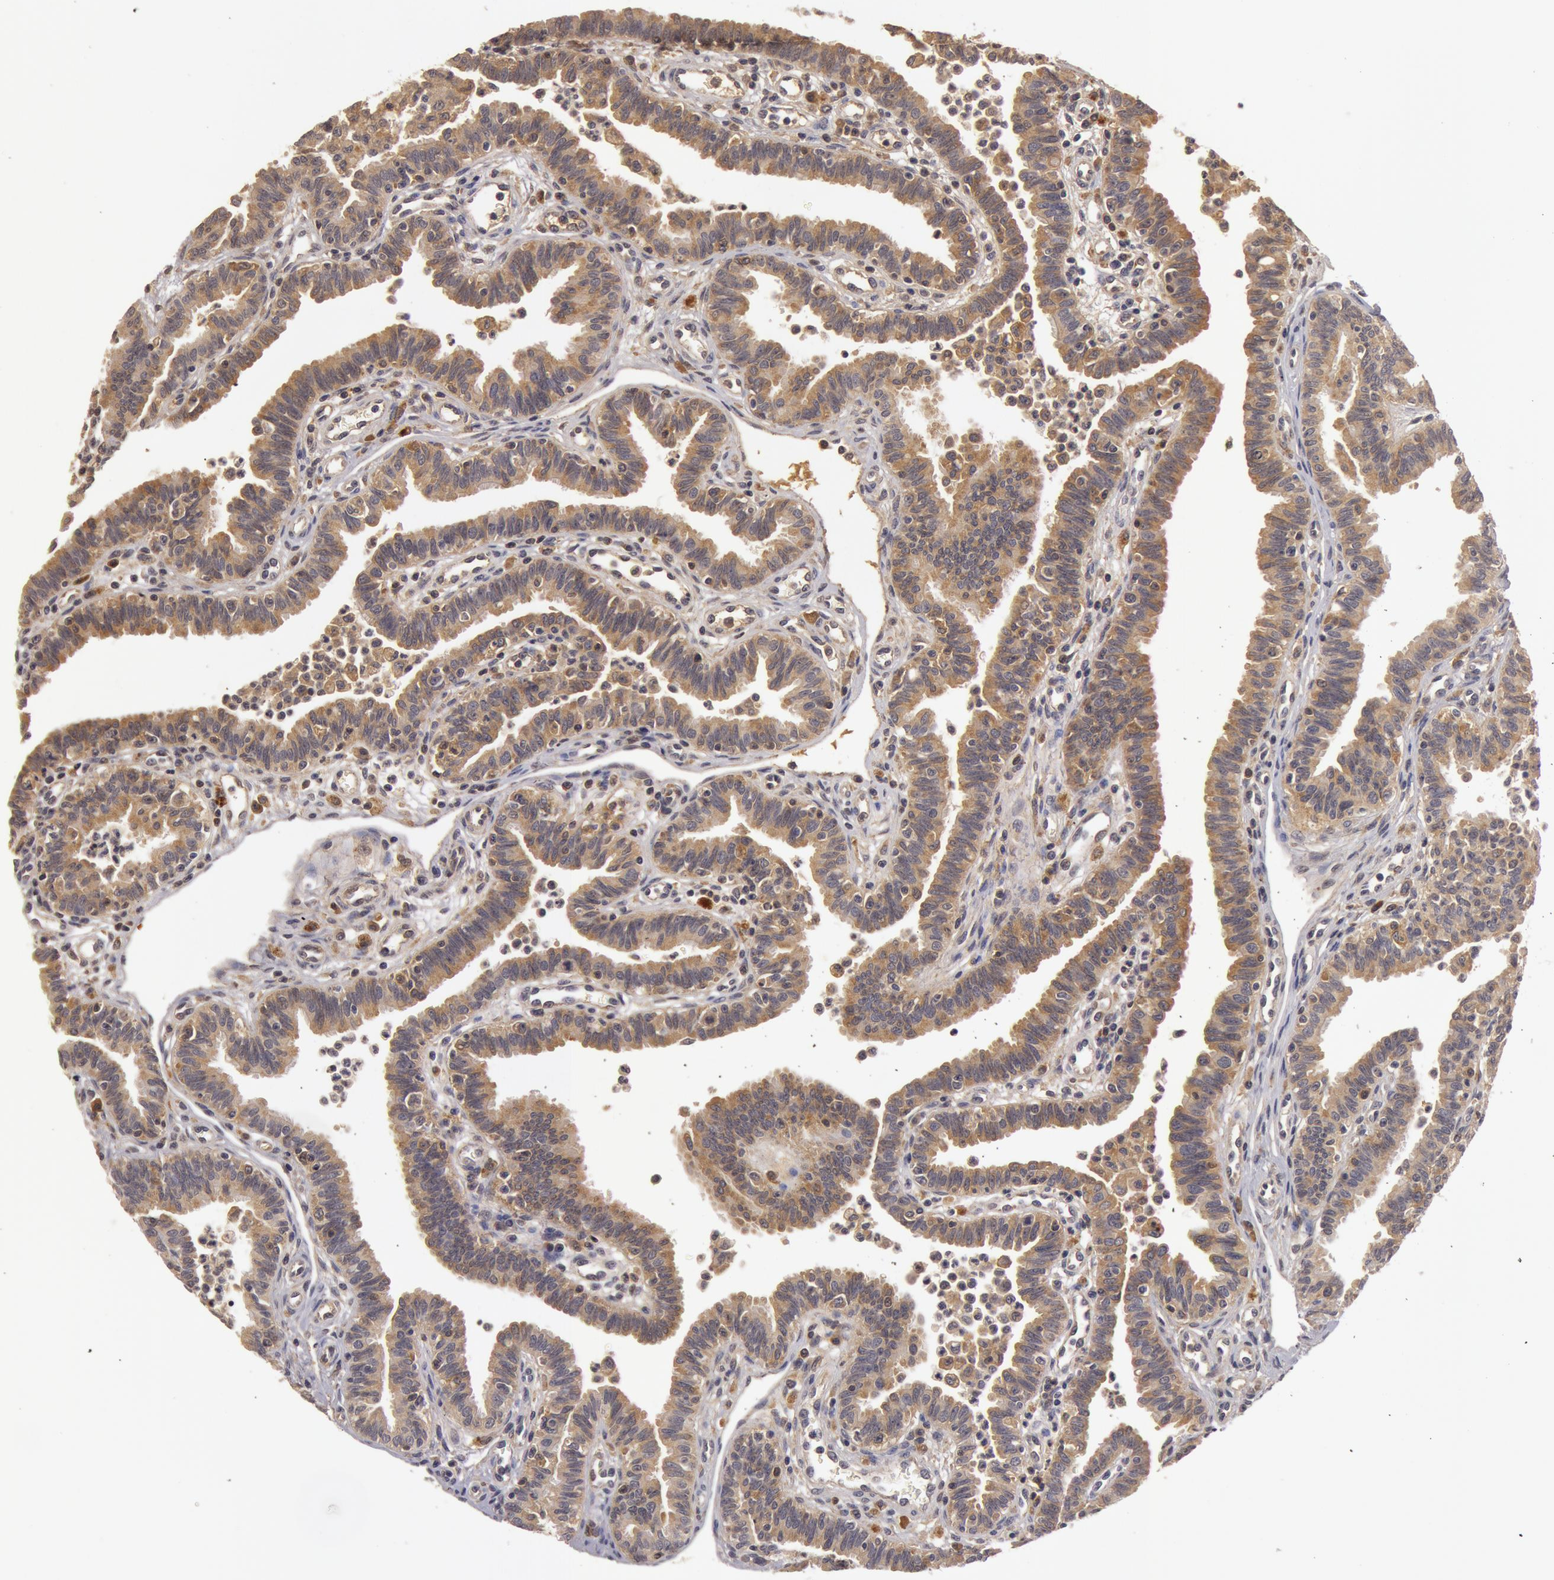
{"staining": {"intensity": "moderate", "quantity": ">75%", "location": "cytoplasmic/membranous"}, "tissue": "fallopian tube", "cell_type": "Glandular cells", "image_type": "normal", "snomed": [{"axis": "morphology", "description": "Normal tissue, NOS"}, {"axis": "topography", "description": "Fallopian tube"}], "caption": "This is an image of immunohistochemistry (IHC) staining of unremarkable fallopian tube, which shows moderate staining in the cytoplasmic/membranous of glandular cells.", "gene": "BCHE", "patient": {"sex": "female", "age": 36}}